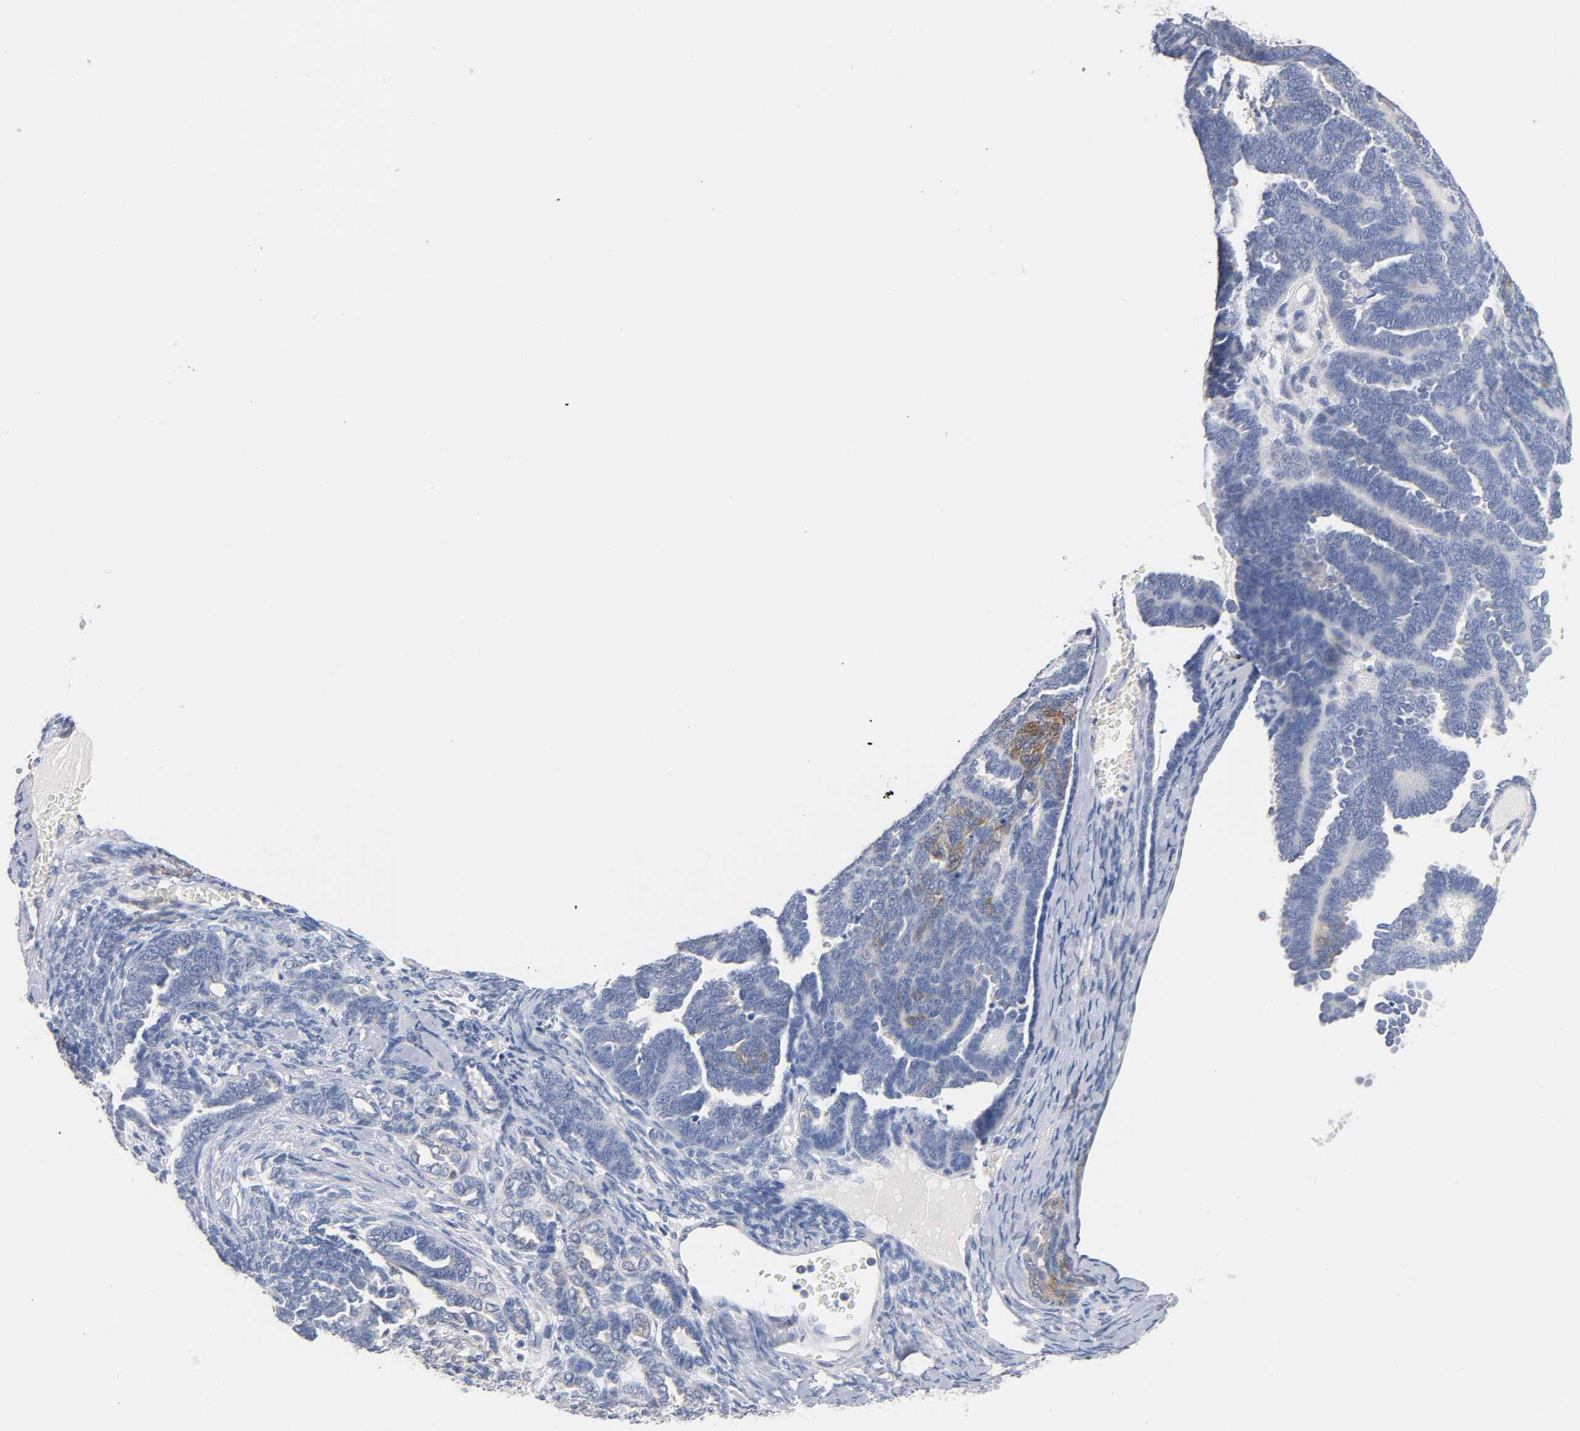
{"staining": {"intensity": "moderate", "quantity": "<25%", "location": "cytoplasmic/membranous"}, "tissue": "endometrial cancer", "cell_type": "Tumor cells", "image_type": "cancer", "snomed": [{"axis": "morphology", "description": "Neoplasm, malignant, NOS"}, {"axis": "topography", "description": "Endometrium"}], "caption": "Endometrial cancer (neoplasm (malignant)) tissue displays moderate cytoplasmic/membranous staining in about <25% of tumor cells", "gene": "MALT1", "patient": {"sex": "female", "age": 74}}